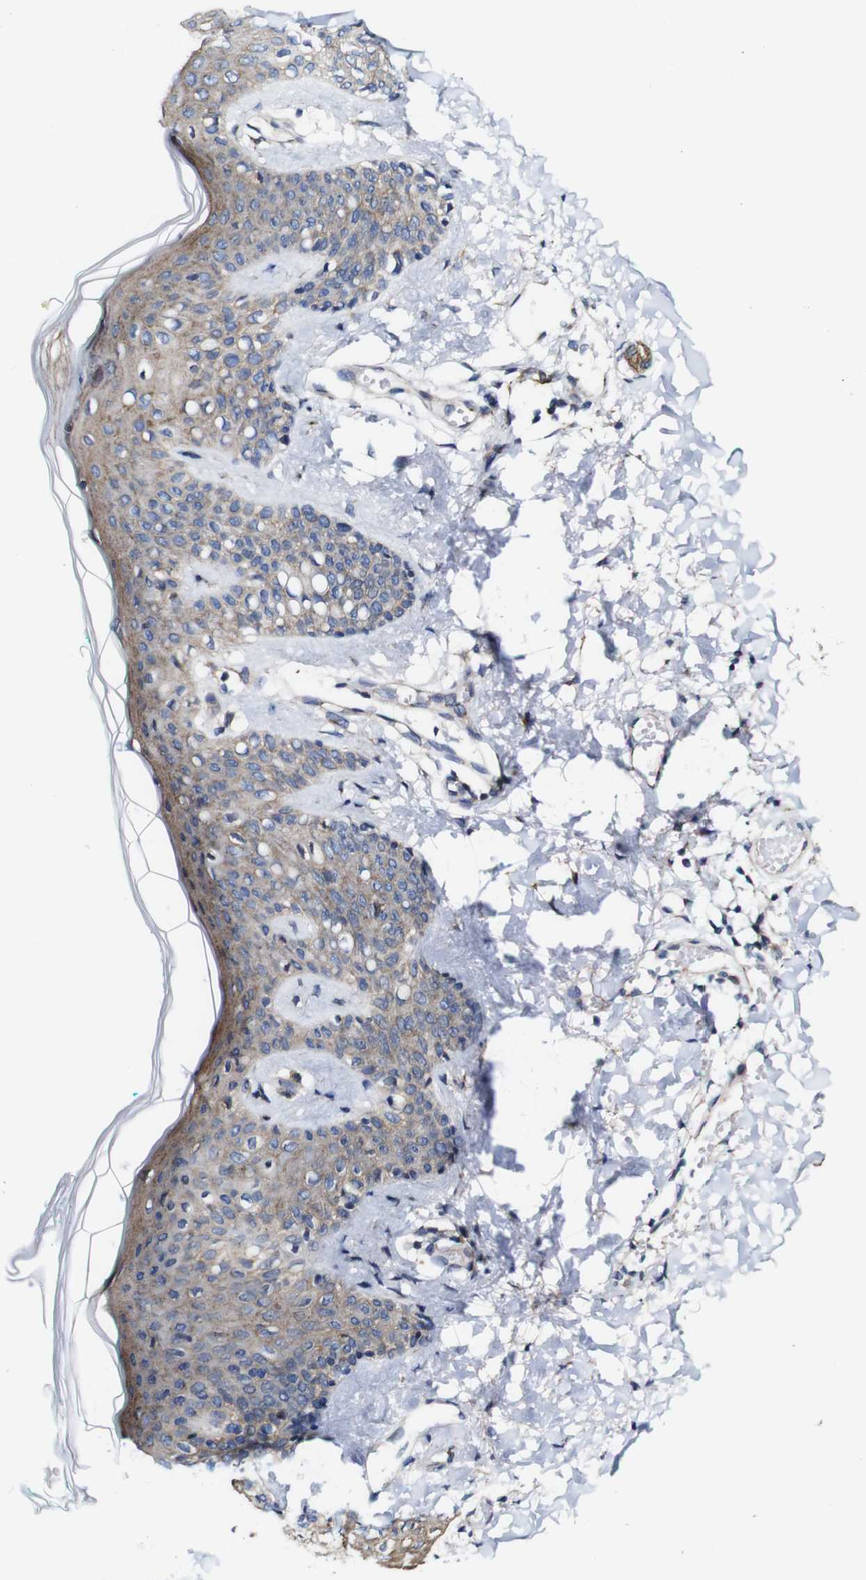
{"staining": {"intensity": "negative", "quantity": "none", "location": "none"}, "tissue": "skin", "cell_type": "Fibroblasts", "image_type": "normal", "snomed": [{"axis": "morphology", "description": "Normal tissue, NOS"}, {"axis": "topography", "description": "Skin"}], "caption": "Skin was stained to show a protein in brown. There is no significant staining in fibroblasts. (Stains: DAB IHC with hematoxylin counter stain, Microscopy: brightfield microscopy at high magnification).", "gene": "CSF1R", "patient": {"sex": "male", "age": 16}}